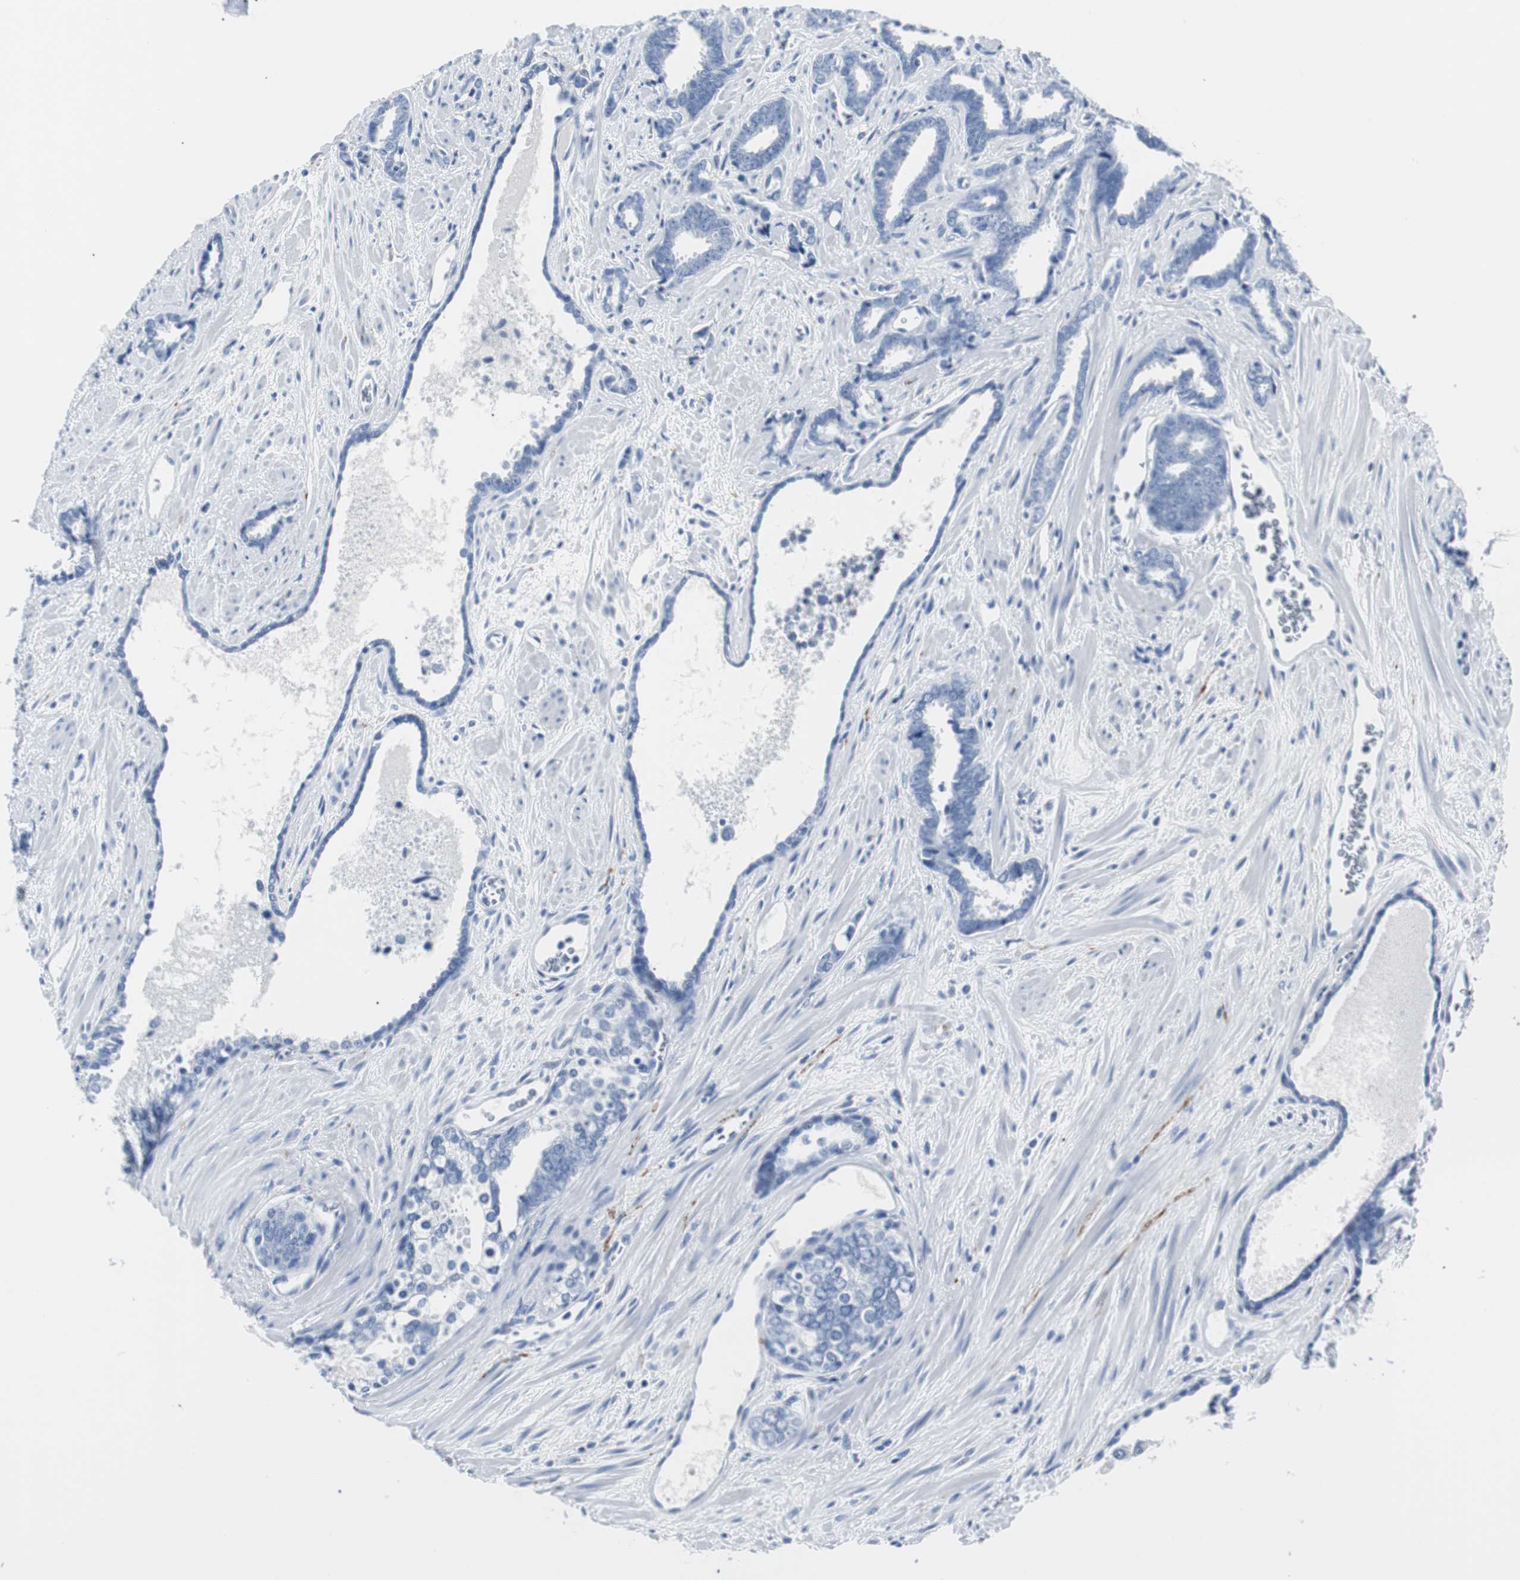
{"staining": {"intensity": "negative", "quantity": "none", "location": "none"}, "tissue": "prostate cancer", "cell_type": "Tumor cells", "image_type": "cancer", "snomed": [{"axis": "morphology", "description": "Adenocarcinoma, High grade"}, {"axis": "topography", "description": "Prostate"}], "caption": "The immunohistochemistry photomicrograph has no significant staining in tumor cells of adenocarcinoma (high-grade) (prostate) tissue.", "gene": "GAP43", "patient": {"sex": "male", "age": 67}}